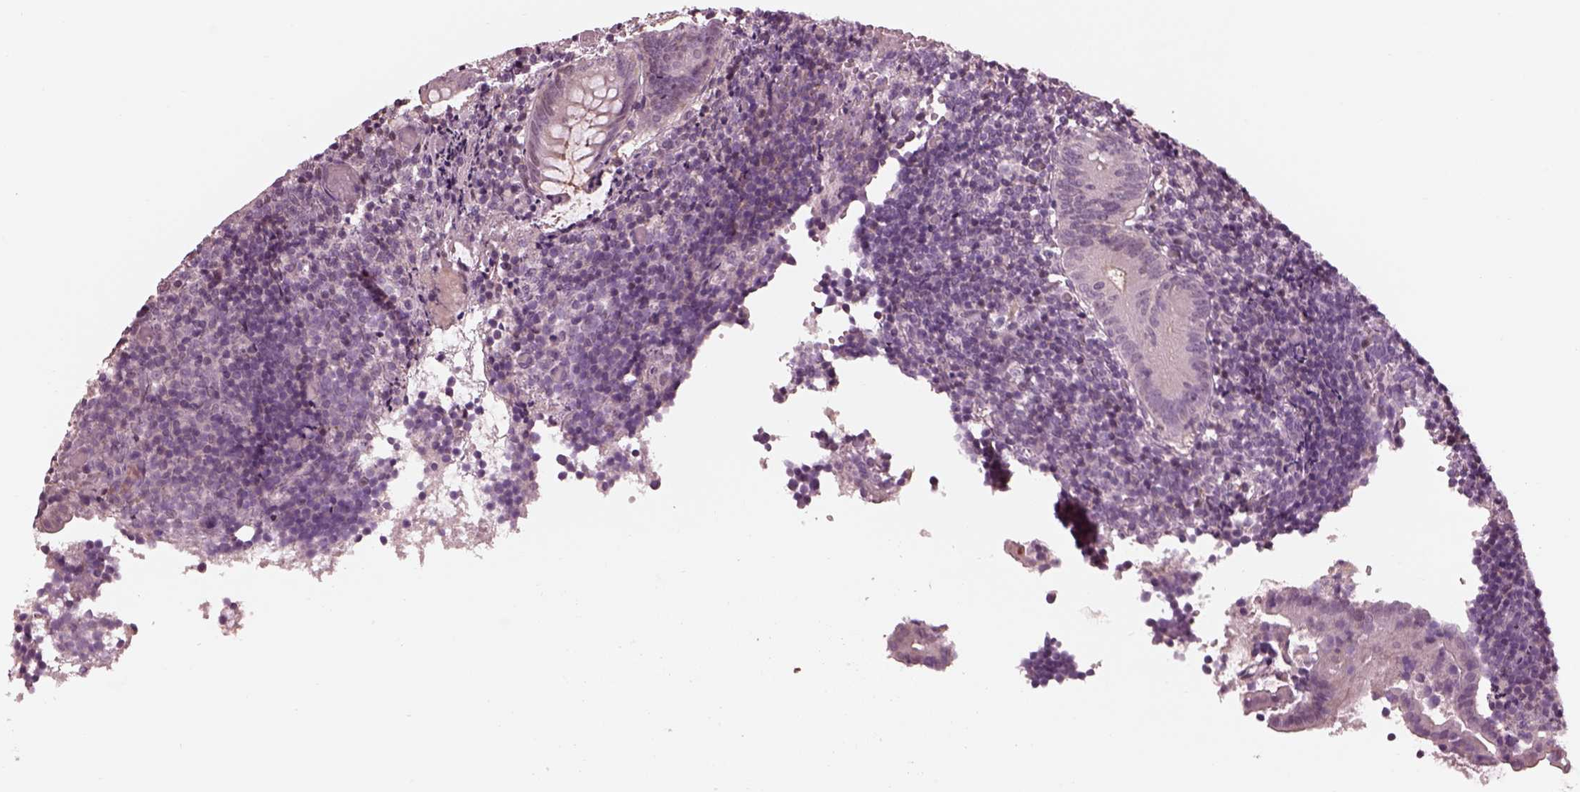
{"staining": {"intensity": "negative", "quantity": "none", "location": "none"}, "tissue": "appendix", "cell_type": "Glandular cells", "image_type": "normal", "snomed": [{"axis": "morphology", "description": "Normal tissue, NOS"}, {"axis": "topography", "description": "Appendix"}], "caption": "This is an immunohistochemistry micrograph of unremarkable human appendix. There is no expression in glandular cells.", "gene": "BFSP1", "patient": {"sex": "female", "age": 32}}